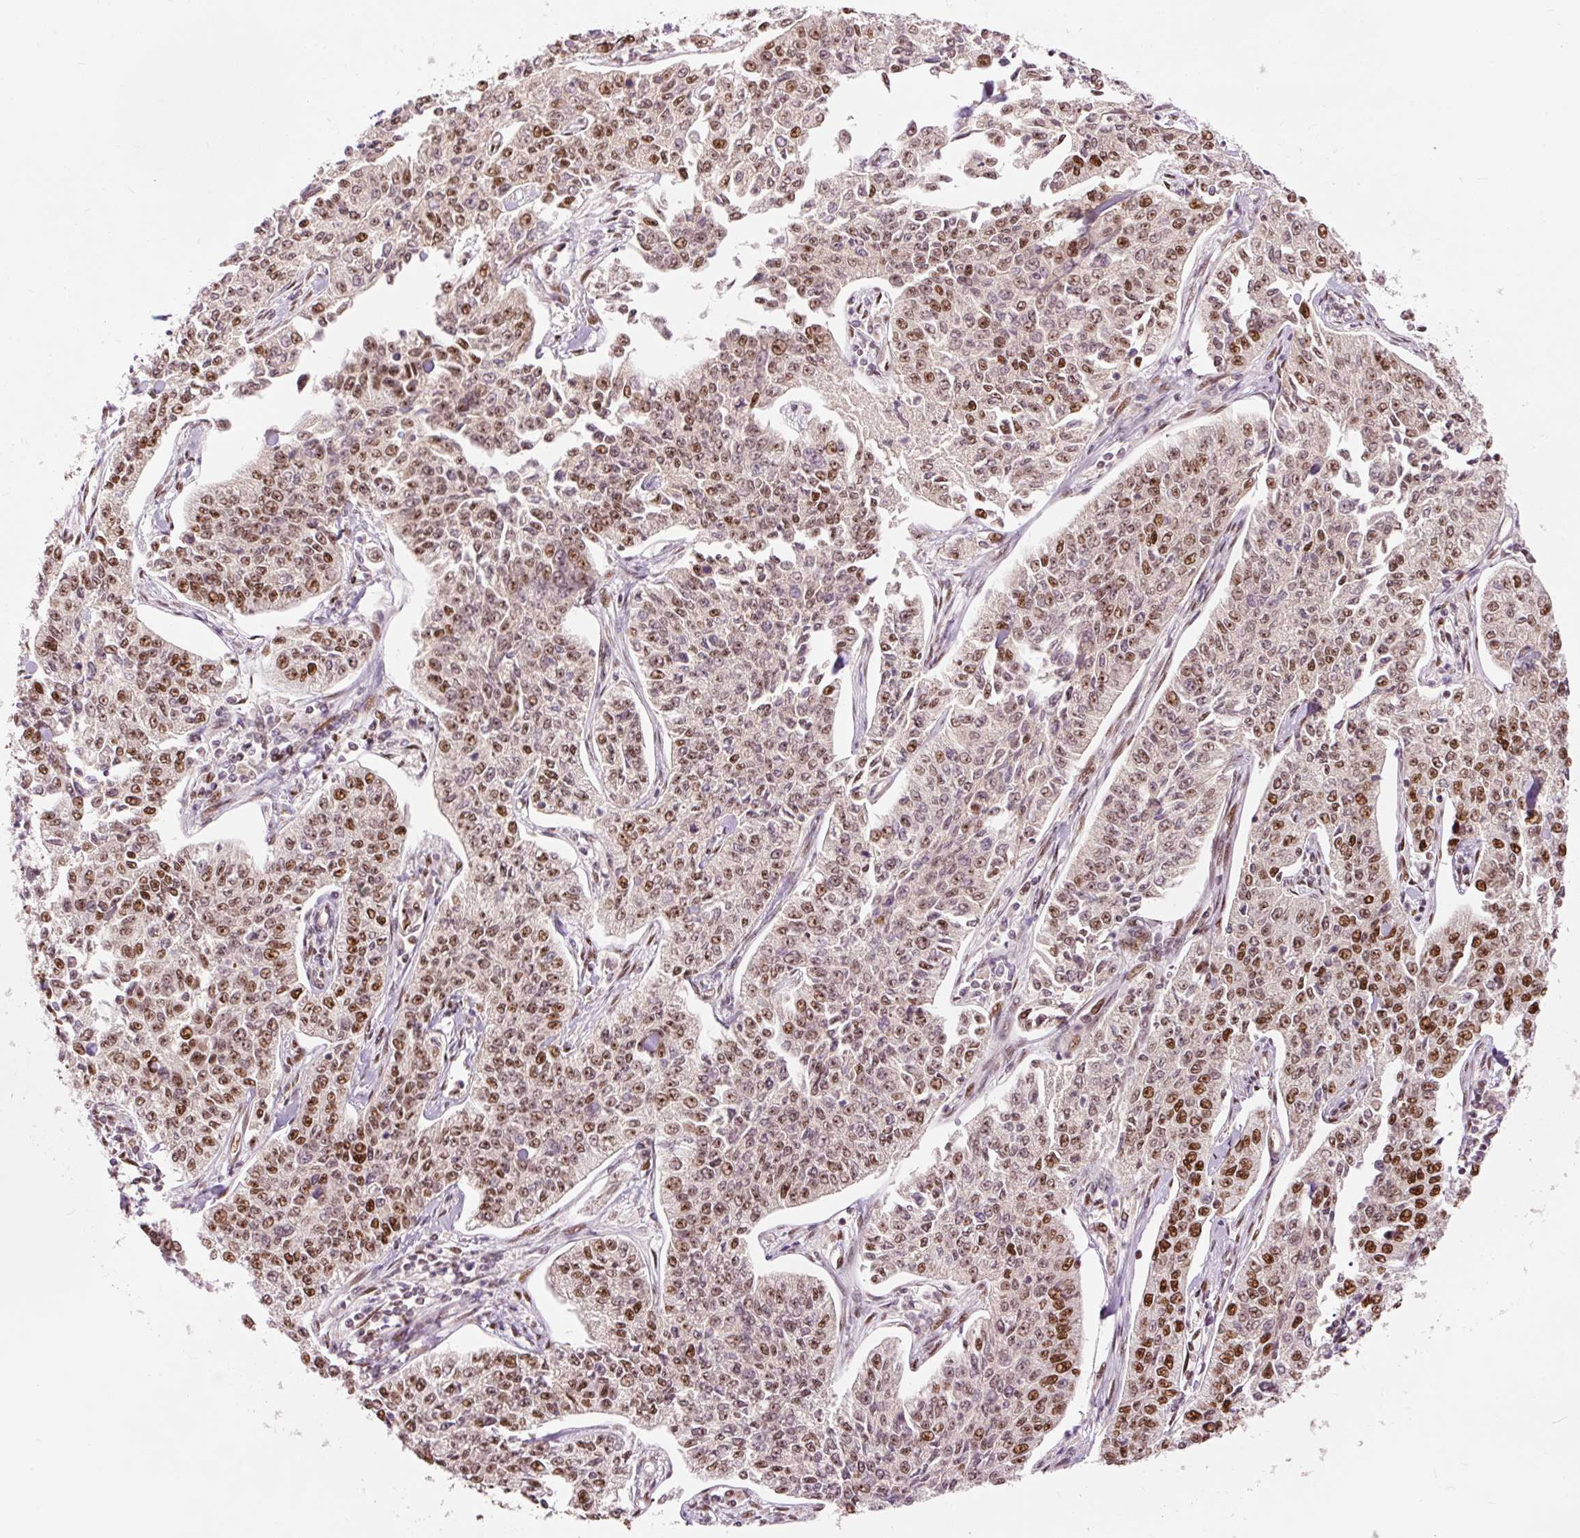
{"staining": {"intensity": "strong", "quantity": "25%-75%", "location": "nuclear"}, "tissue": "cervical cancer", "cell_type": "Tumor cells", "image_type": "cancer", "snomed": [{"axis": "morphology", "description": "Squamous cell carcinoma, NOS"}, {"axis": "topography", "description": "Cervix"}], "caption": "This is a histology image of immunohistochemistry staining of cervical cancer (squamous cell carcinoma), which shows strong positivity in the nuclear of tumor cells.", "gene": "ZBTB44", "patient": {"sex": "female", "age": 35}}